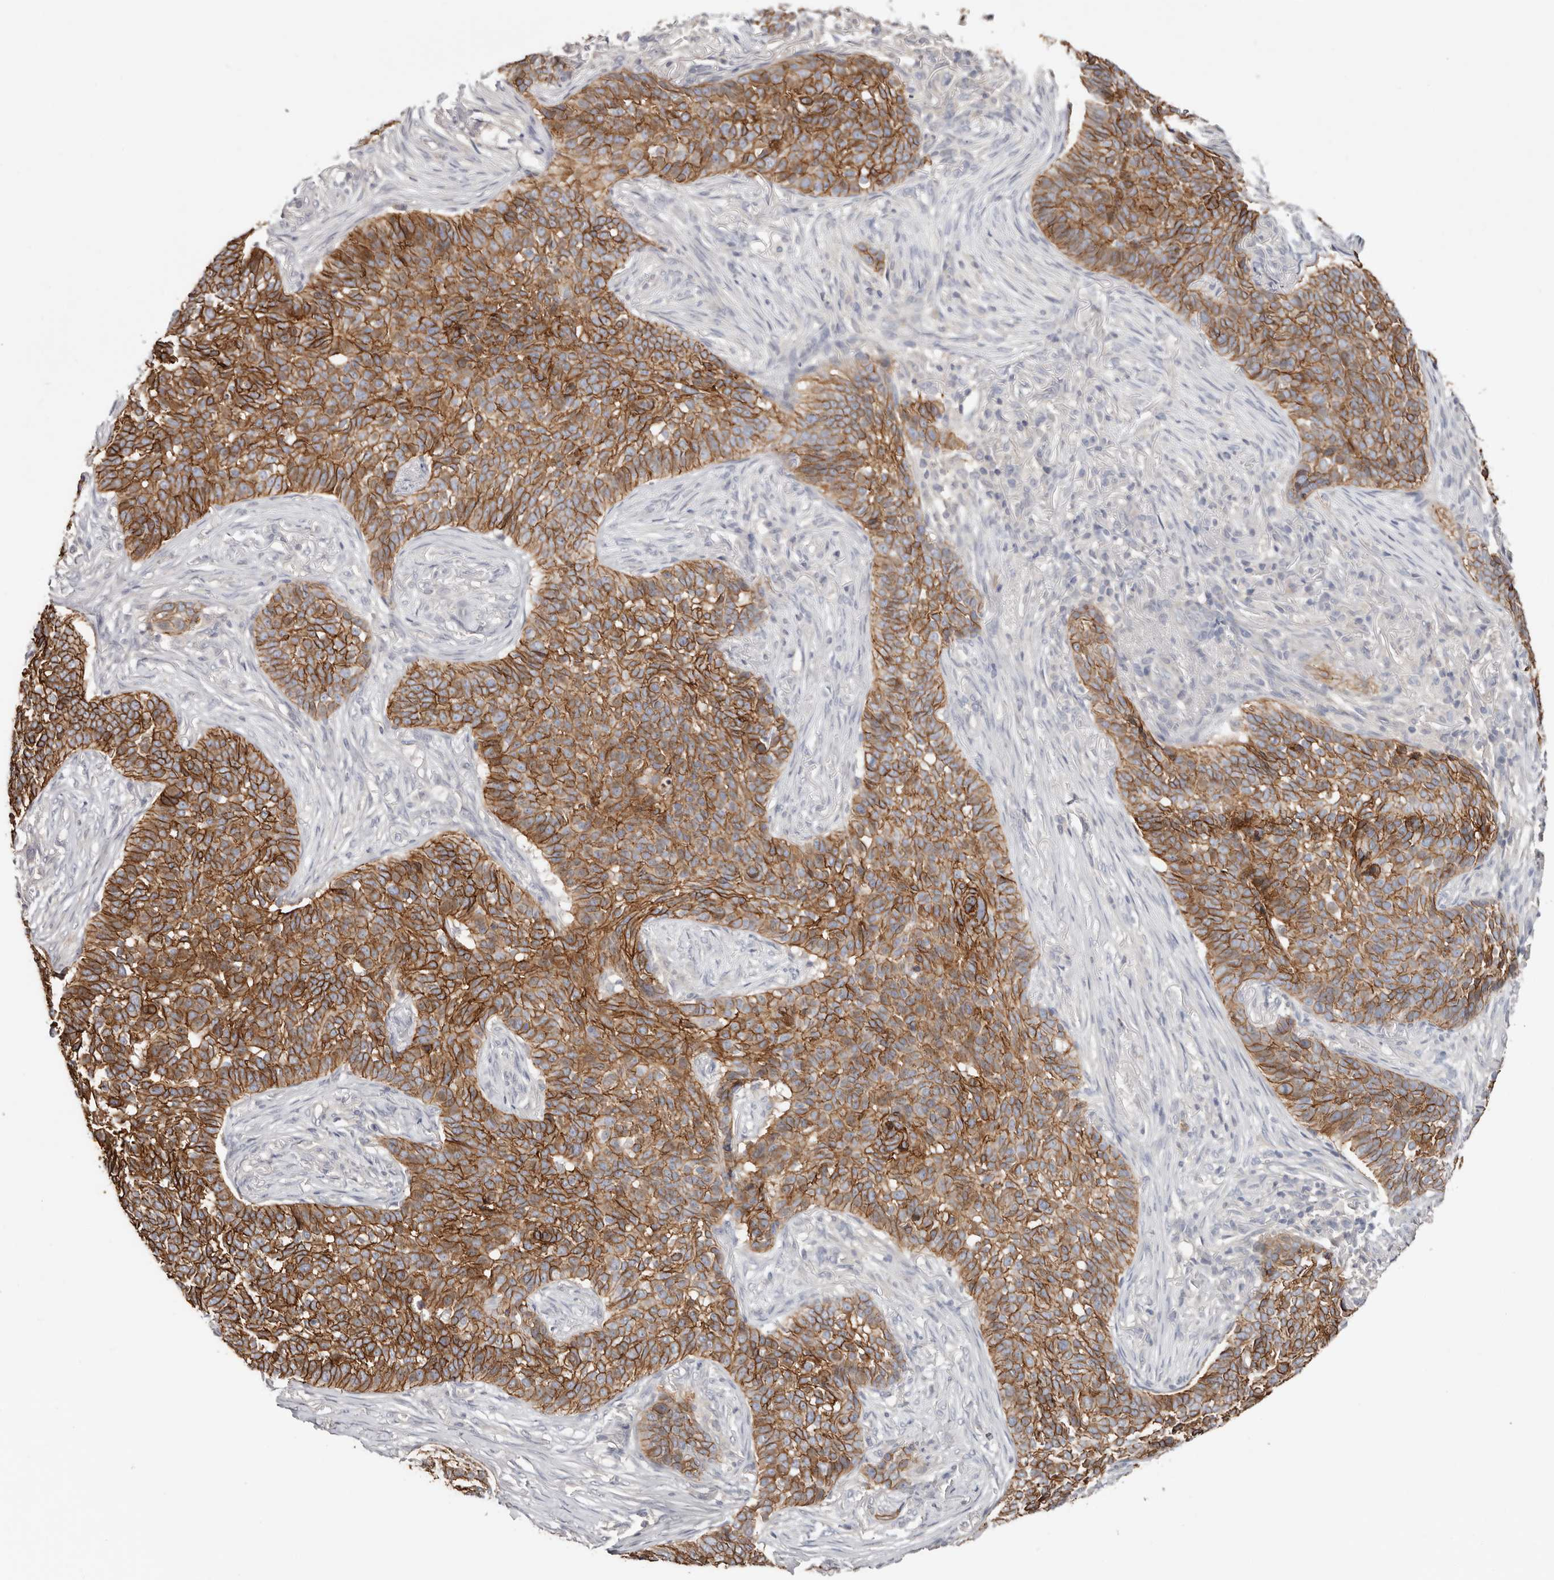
{"staining": {"intensity": "moderate", "quantity": ">75%", "location": "cytoplasmic/membranous"}, "tissue": "skin cancer", "cell_type": "Tumor cells", "image_type": "cancer", "snomed": [{"axis": "morphology", "description": "Basal cell carcinoma"}, {"axis": "topography", "description": "Skin"}], "caption": "IHC photomicrograph of neoplastic tissue: basal cell carcinoma (skin) stained using immunohistochemistry (IHC) shows medium levels of moderate protein expression localized specifically in the cytoplasmic/membranous of tumor cells, appearing as a cytoplasmic/membranous brown color.", "gene": "S100A14", "patient": {"sex": "male", "age": 85}}